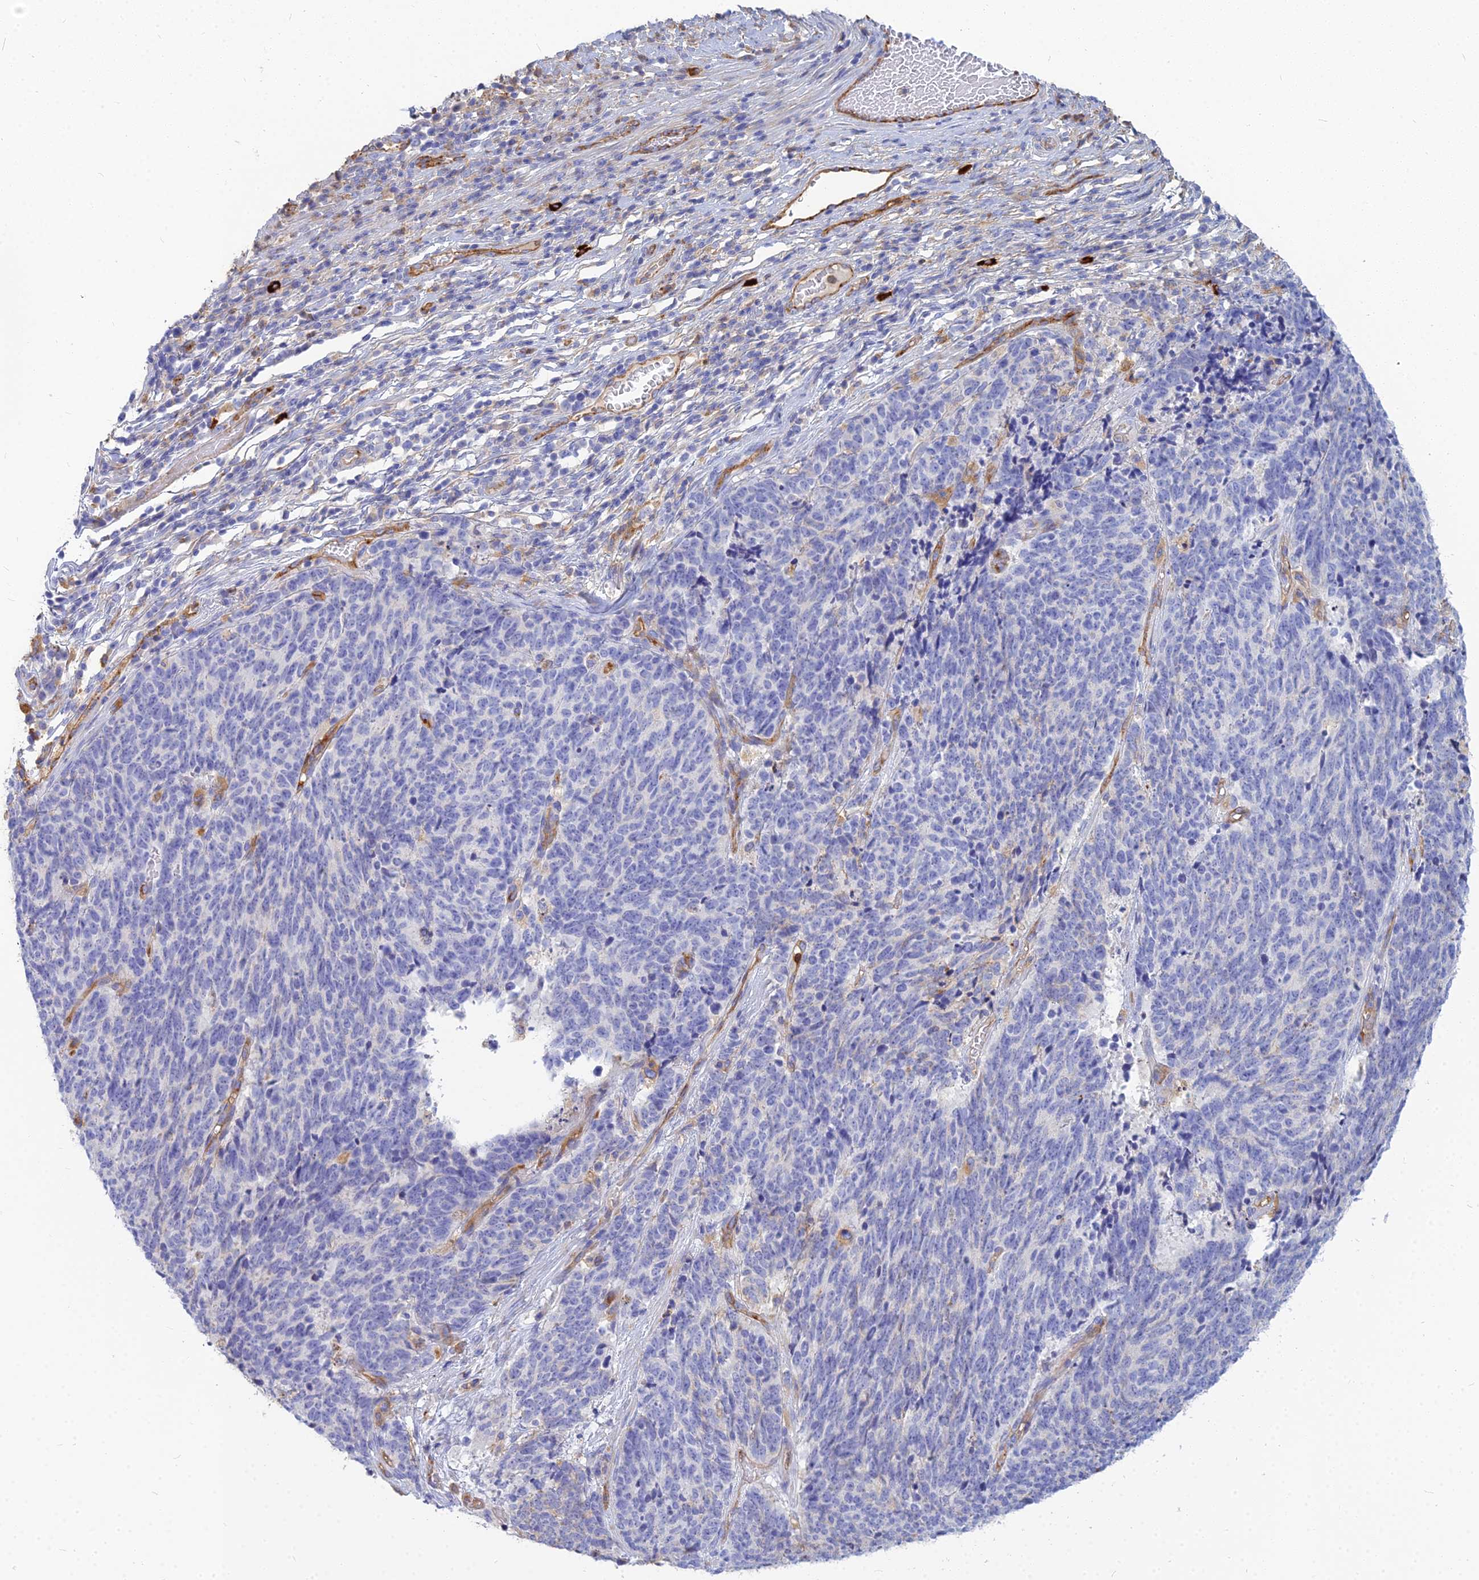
{"staining": {"intensity": "negative", "quantity": "none", "location": "none"}, "tissue": "cervical cancer", "cell_type": "Tumor cells", "image_type": "cancer", "snomed": [{"axis": "morphology", "description": "Squamous cell carcinoma, NOS"}, {"axis": "topography", "description": "Cervix"}], "caption": "Immunohistochemistry (IHC) of human cervical squamous cell carcinoma displays no staining in tumor cells. (DAB immunohistochemistry (IHC), high magnification).", "gene": "VAT1", "patient": {"sex": "female", "age": 29}}